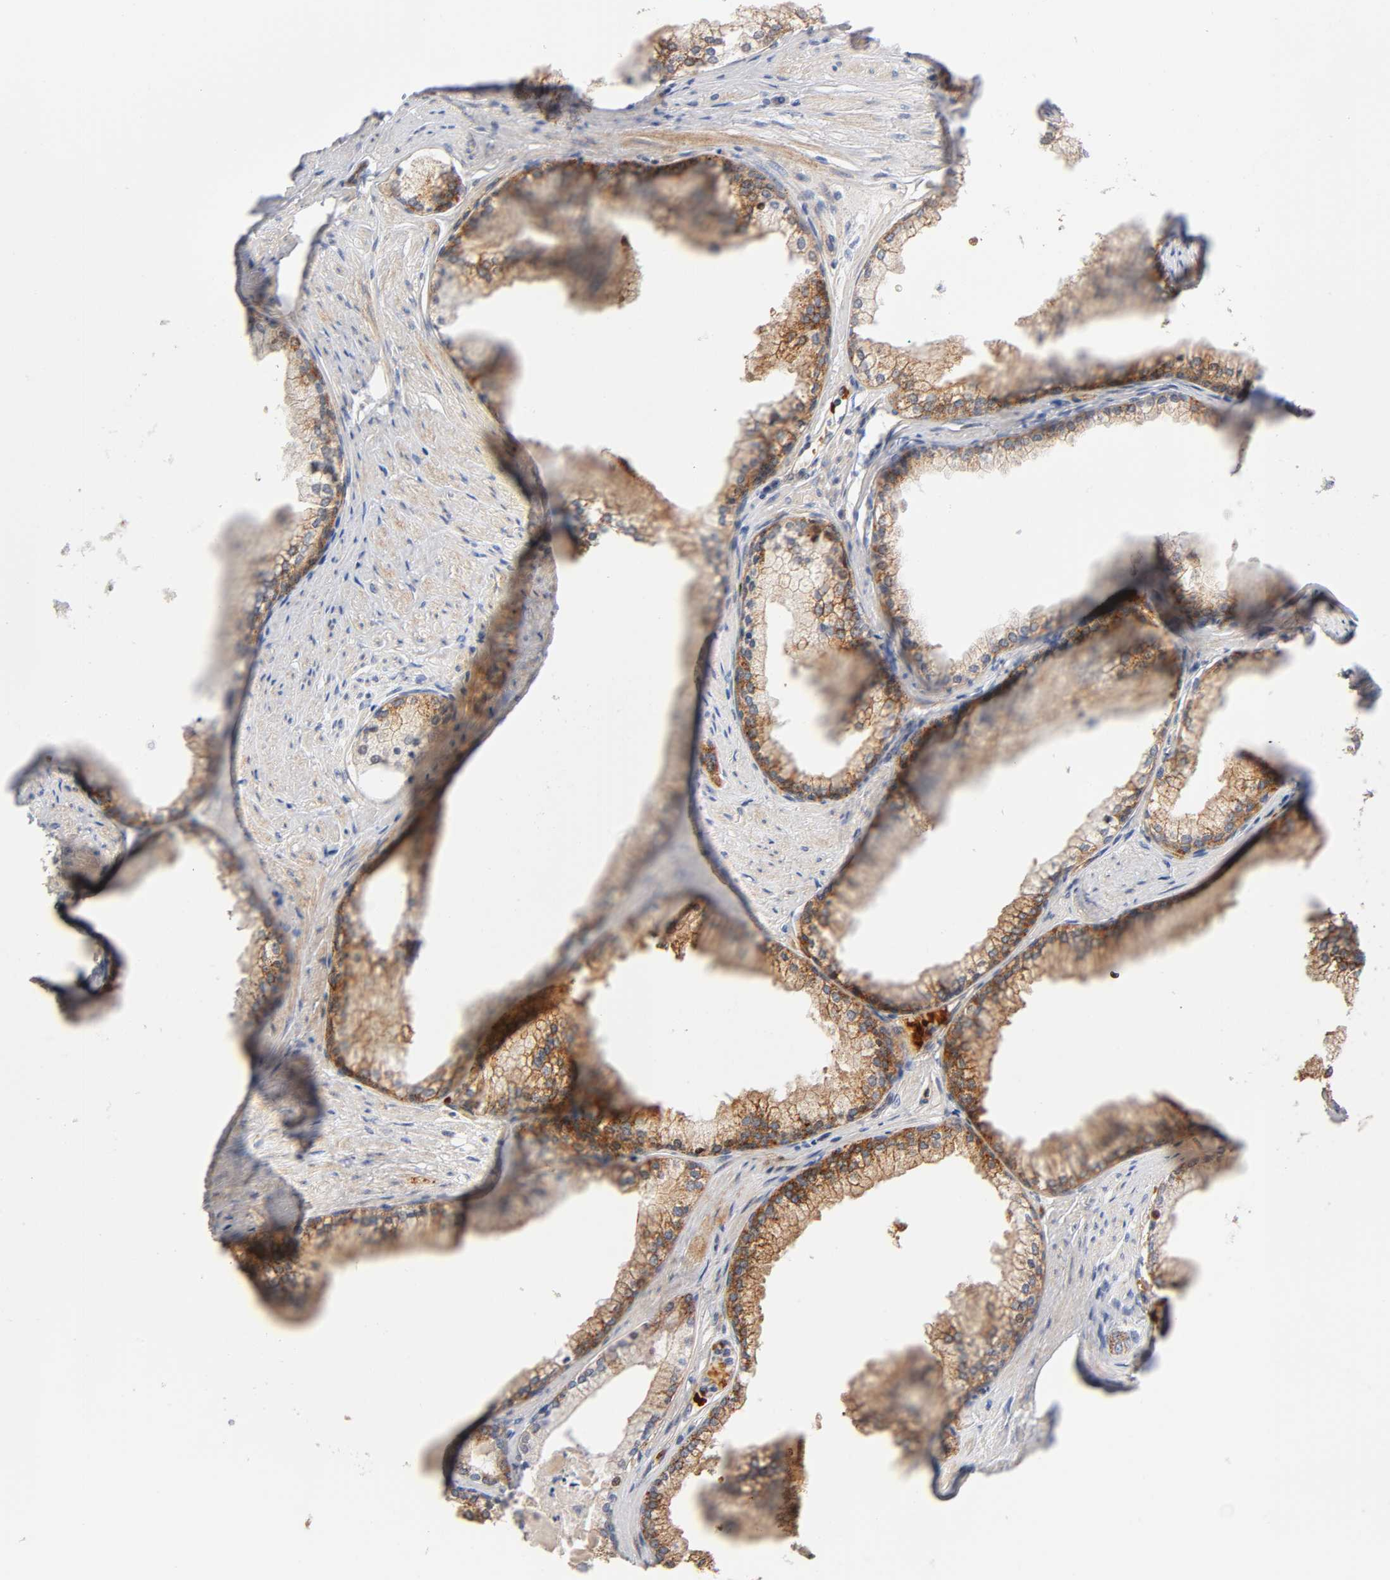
{"staining": {"intensity": "moderate", "quantity": ">75%", "location": "cytoplasmic/membranous"}, "tissue": "prostate cancer", "cell_type": "Tumor cells", "image_type": "cancer", "snomed": [{"axis": "morphology", "description": "Adenocarcinoma, Low grade"}, {"axis": "topography", "description": "Prostate"}], "caption": "Immunohistochemical staining of prostate low-grade adenocarcinoma exhibits moderate cytoplasmic/membranous protein positivity in approximately >75% of tumor cells.", "gene": "CD2AP", "patient": {"sex": "male", "age": 71}}